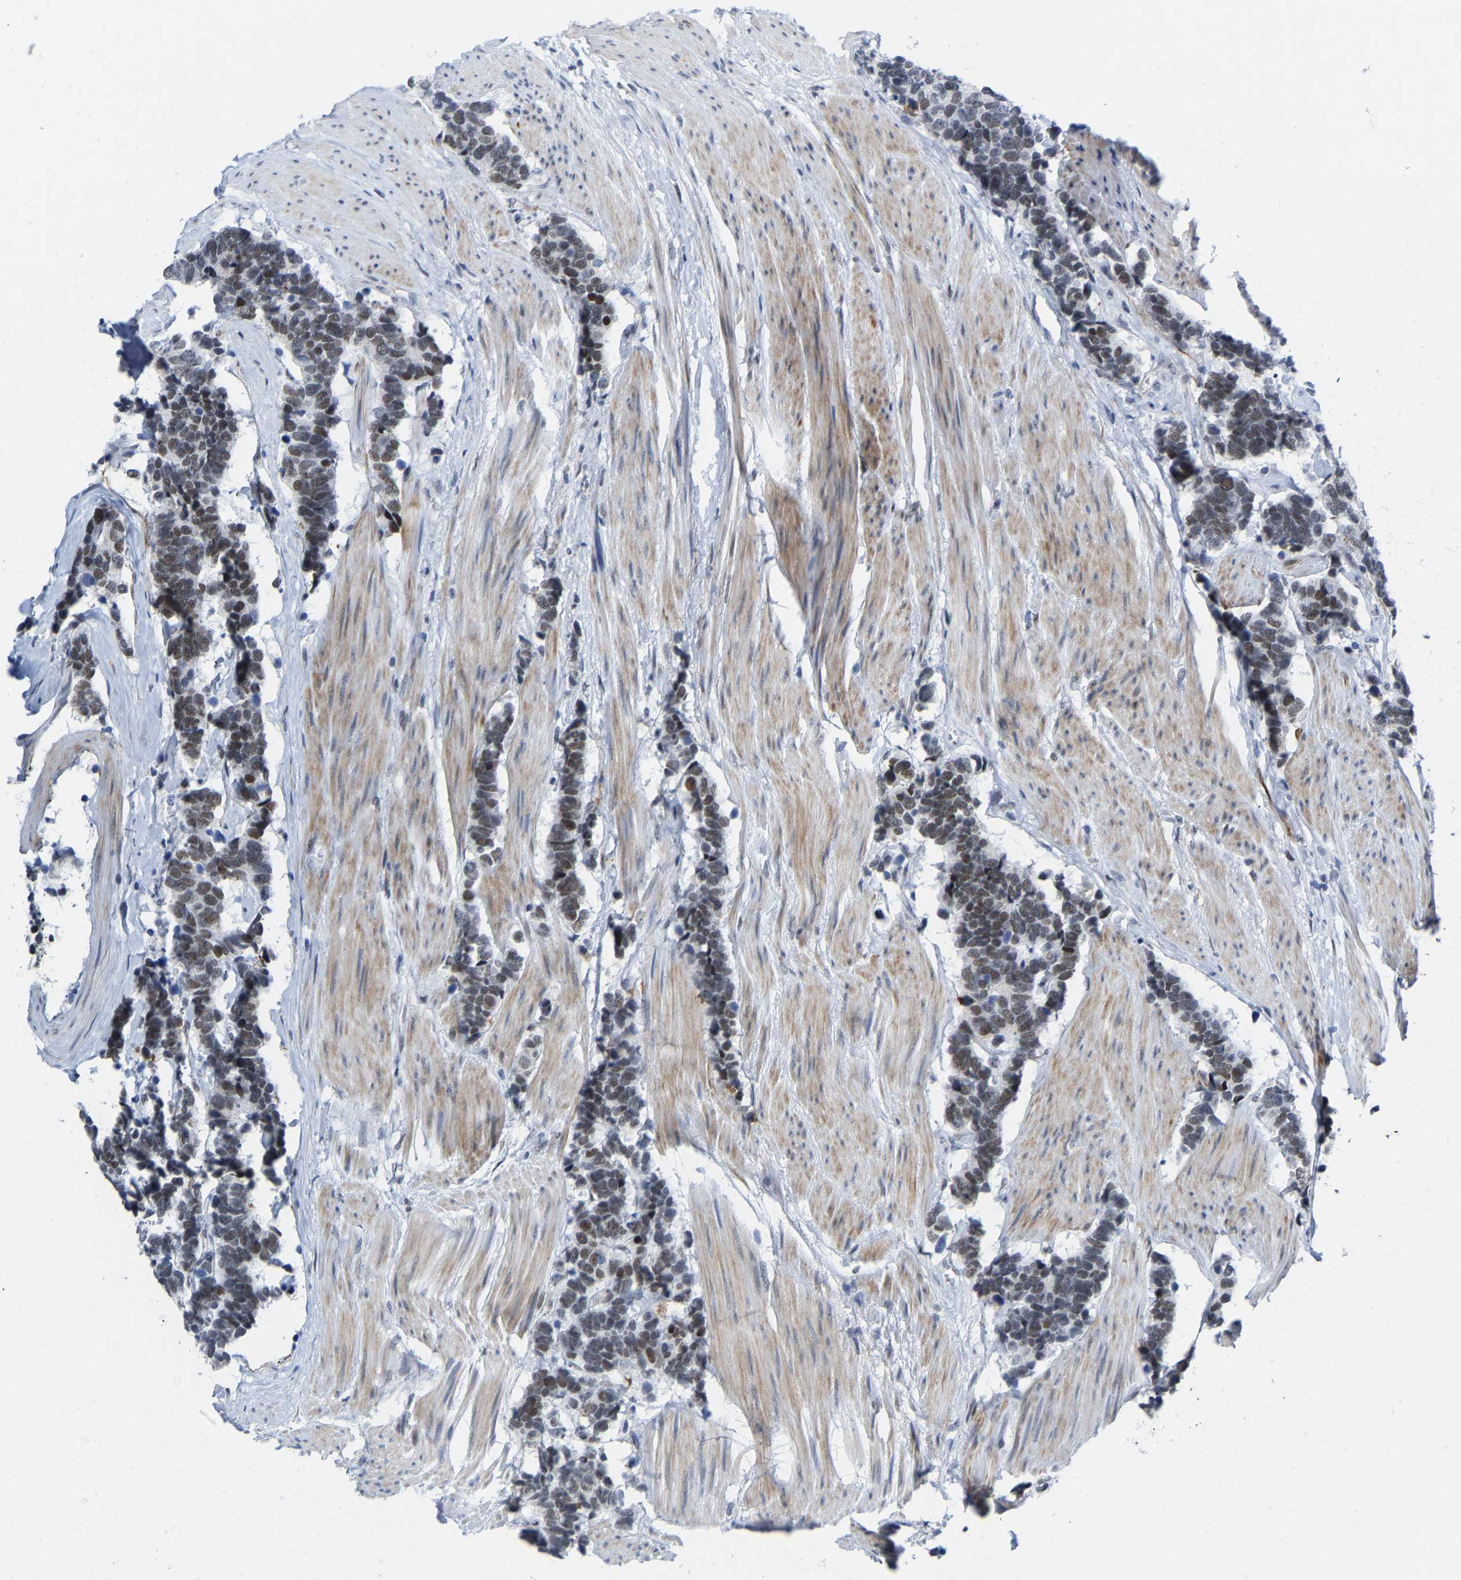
{"staining": {"intensity": "moderate", "quantity": ">75%", "location": "nuclear"}, "tissue": "carcinoid", "cell_type": "Tumor cells", "image_type": "cancer", "snomed": [{"axis": "morphology", "description": "Carcinoma, NOS"}, {"axis": "morphology", "description": "Carcinoid, malignant, NOS"}, {"axis": "topography", "description": "Urinary bladder"}], "caption": "Immunohistochemical staining of malignant carcinoid demonstrates medium levels of moderate nuclear staining in about >75% of tumor cells.", "gene": "FAM180A", "patient": {"sex": "male", "age": 57}}